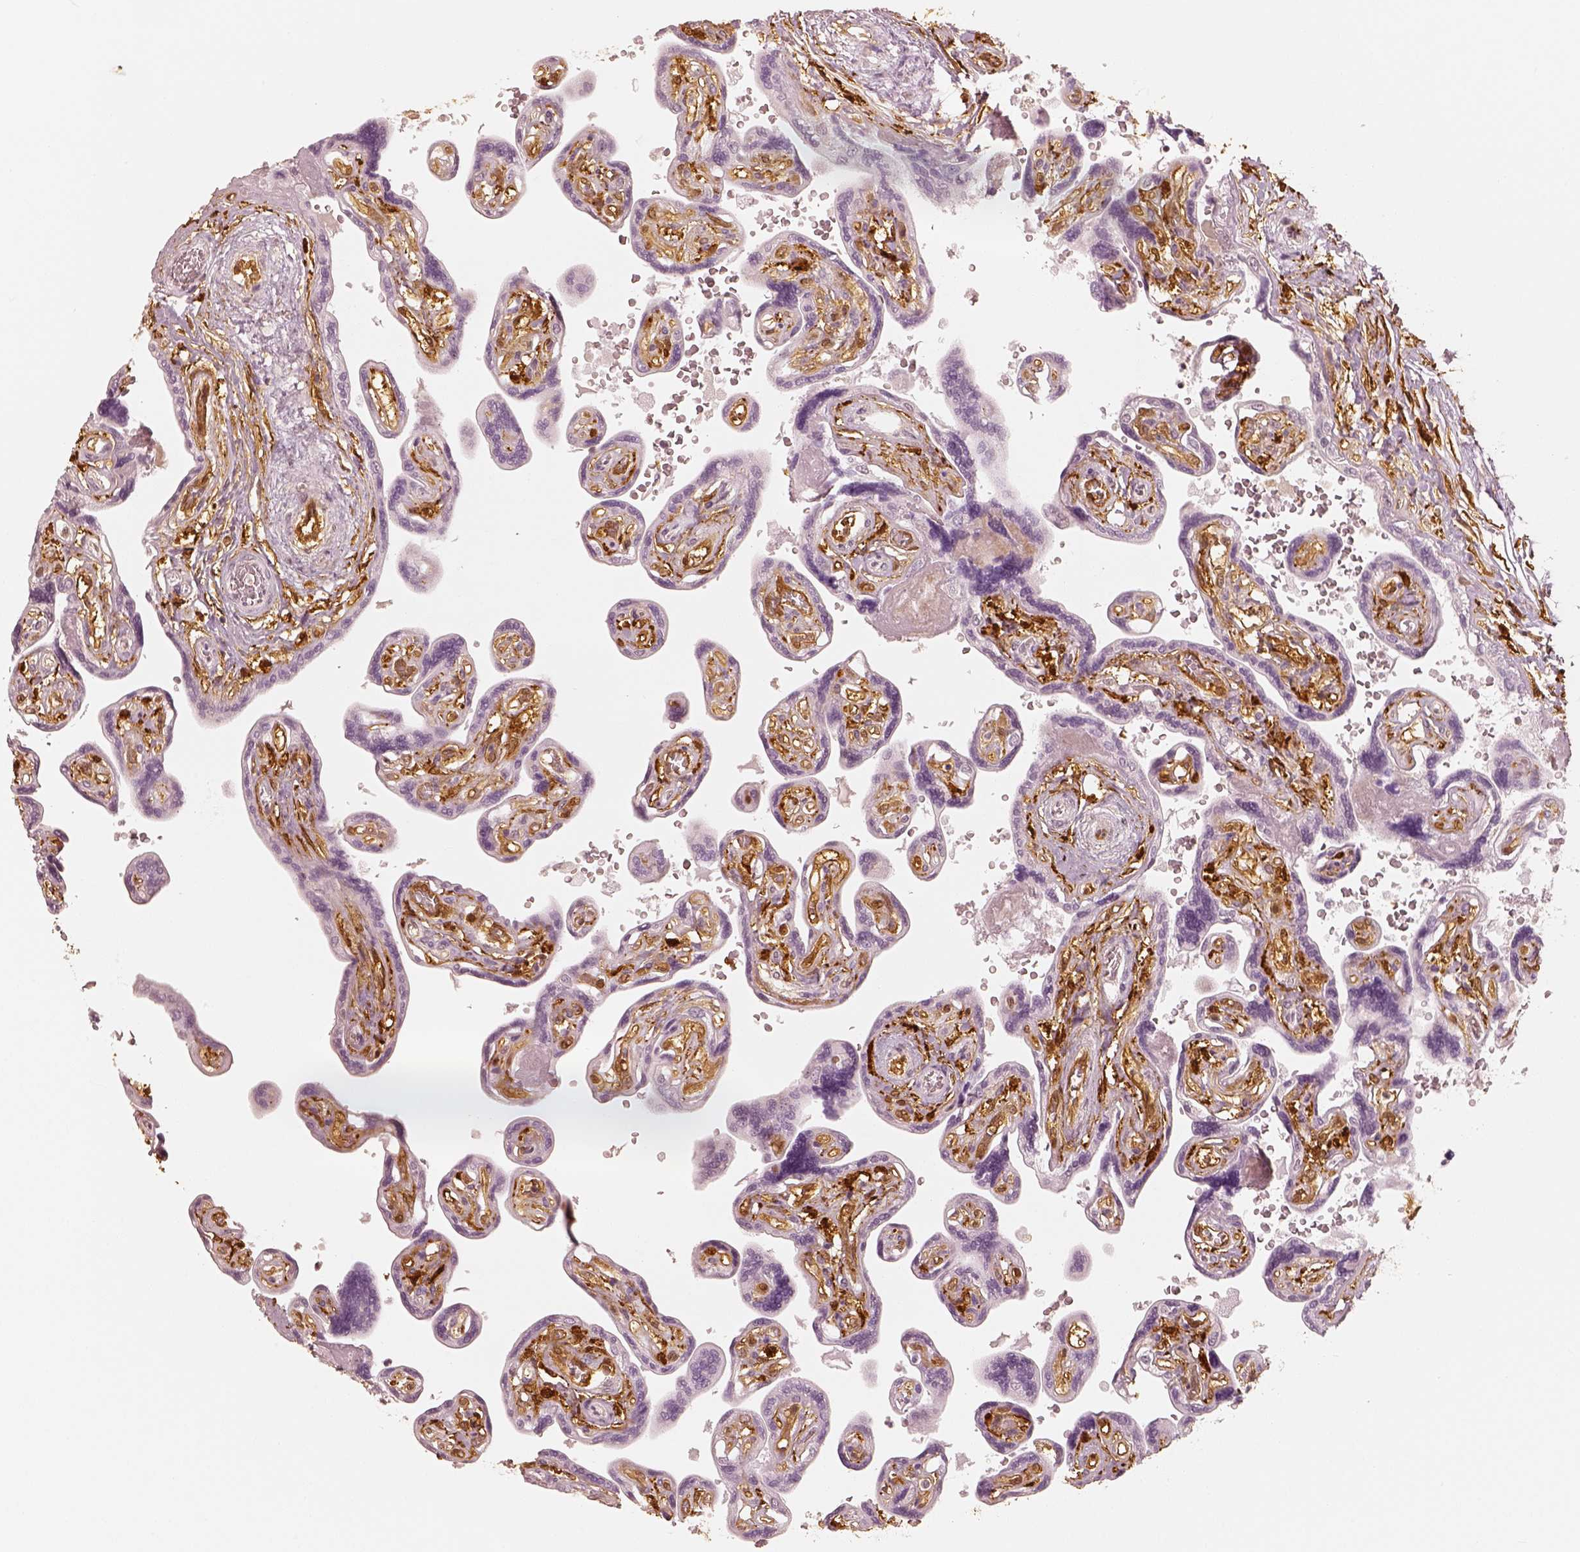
{"staining": {"intensity": "weak", "quantity": ">75%", "location": "cytoplasmic/membranous"}, "tissue": "placenta", "cell_type": "Decidual cells", "image_type": "normal", "snomed": [{"axis": "morphology", "description": "Normal tissue, NOS"}, {"axis": "topography", "description": "Placenta"}], "caption": "DAB (3,3'-diaminobenzidine) immunohistochemical staining of unremarkable human placenta exhibits weak cytoplasmic/membranous protein staining in approximately >75% of decidual cells.", "gene": "FSCN1", "patient": {"sex": "female", "age": 32}}